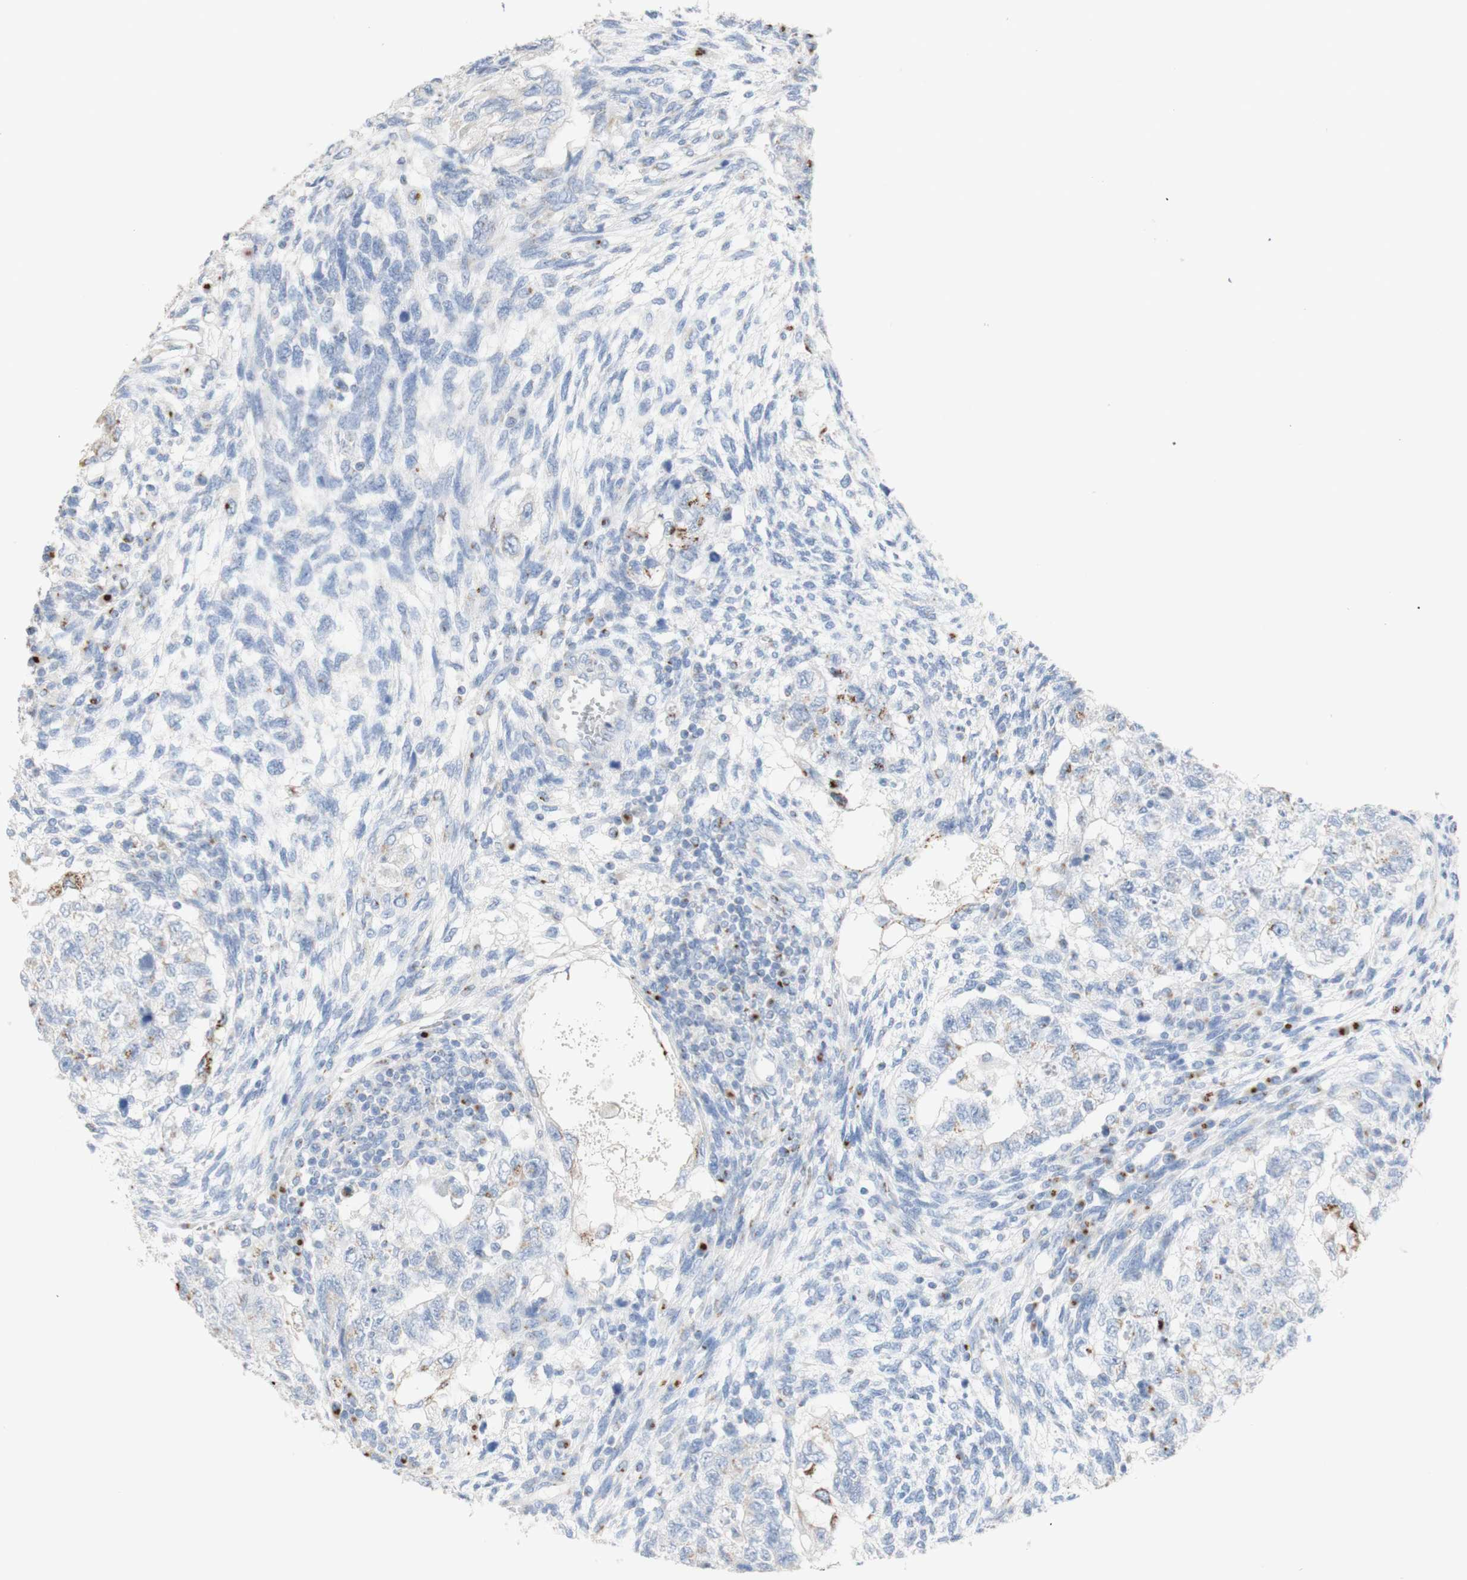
{"staining": {"intensity": "moderate", "quantity": "<25%", "location": "cytoplasmic/membranous"}, "tissue": "testis cancer", "cell_type": "Tumor cells", "image_type": "cancer", "snomed": [{"axis": "morphology", "description": "Normal tissue, NOS"}, {"axis": "morphology", "description": "Carcinoma, Embryonal, NOS"}, {"axis": "topography", "description": "Testis"}], "caption": "Embryonal carcinoma (testis) tissue reveals moderate cytoplasmic/membranous staining in approximately <25% of tumor cells", "gene": "MANEA", "patient": {"sex": "male", "age": 36}}